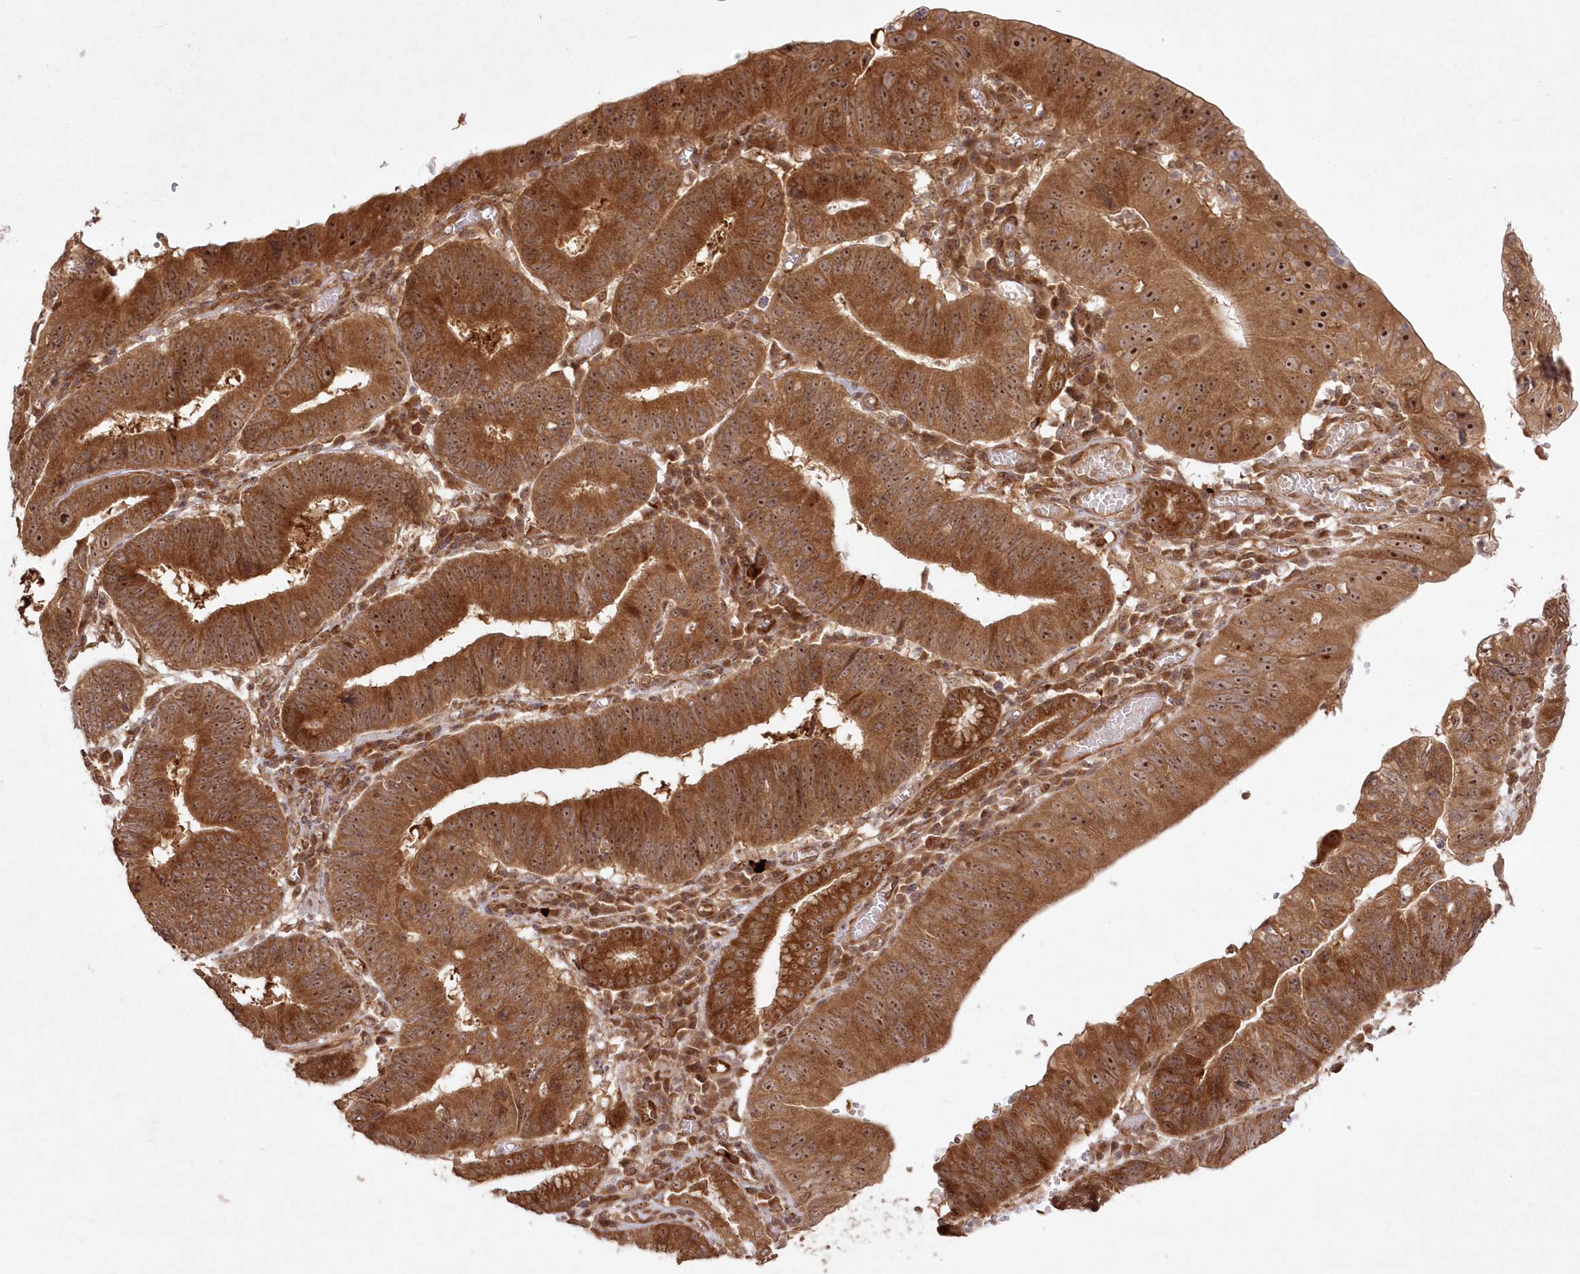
{"staining": {"intensity": "moderate", "quantity": ">75%", "location": "cytoplasmic/membranous,nuclear"}, "tissue": "stomach cancer", "cell_type": "Tumor cells", "image_type": "cancer", "snomed": [{"axis": "morphology", "description": "Adenocarcinoma, NOS"}, {"axis": "topography", "description": "Stomach"}], "caption": "Immunohistochemical staining of stomach cancer reveals moderate cytoplasmic/membranous and nuclear protein expression in approximately >75% of tumor cells.", "gene": "SERINC1", "patient": {"sex": "male", "age": 59}}